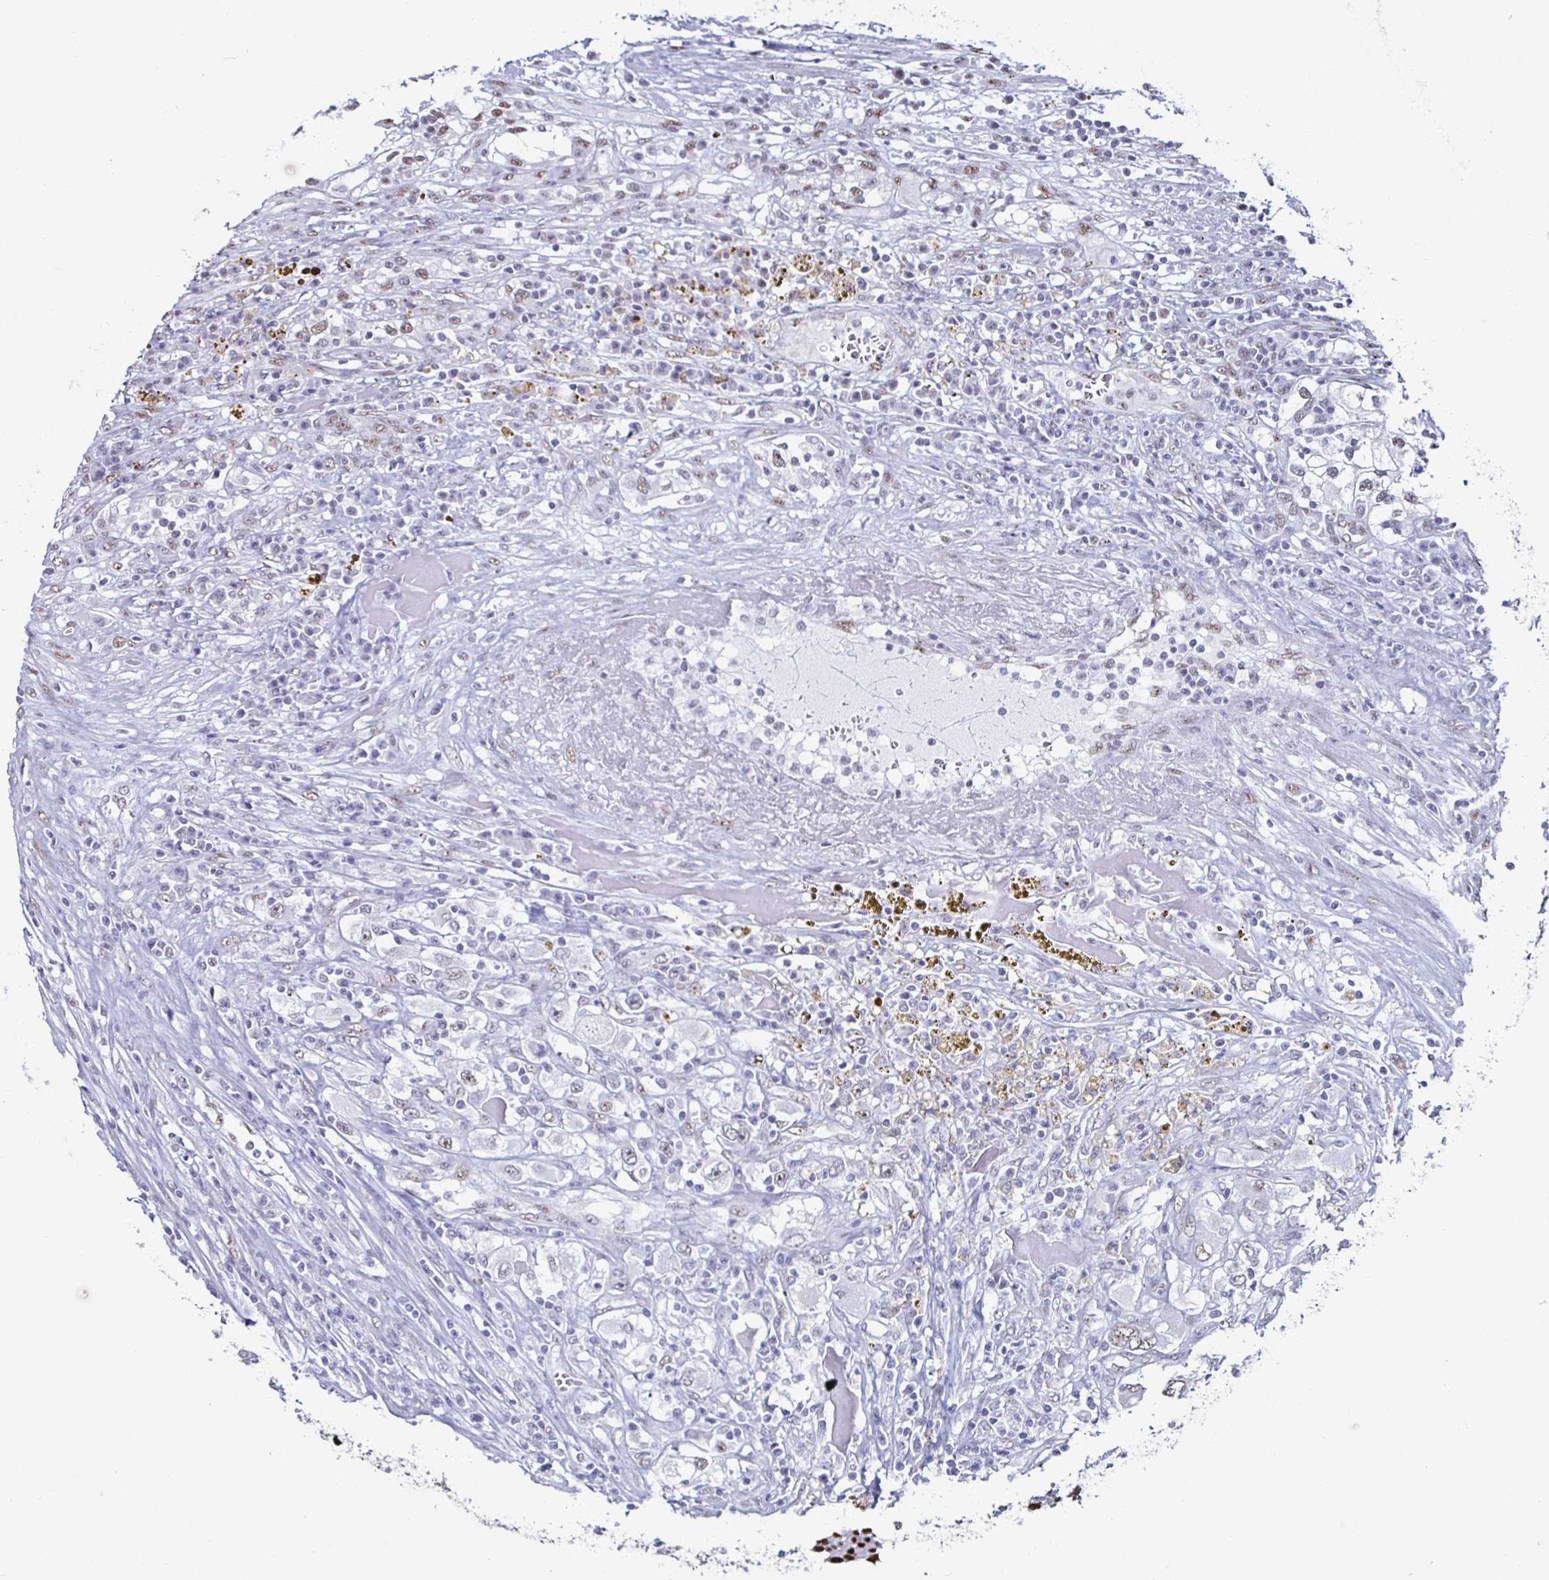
{"staining": {"intensity": "weak", "quantity": "<25%", "location": "nuclear"}, "tissue": "renal cancer", "cell_type": "Tumor cells", "image_type": "cancer", "snomed": [{"axis": "morphology", "description": "Adenocarcinoma, NOS"}, {"axis": "topography", "description": "Kidney"}], "caption": "Image shows no significant protein staining in tumor cells of renal cancer. (DAB (3,3'-diaminobenzidine) immunohistochemistry, high magnification).", "gene": "DDX39B", "patient": {"sex": "female", "age": 52}}